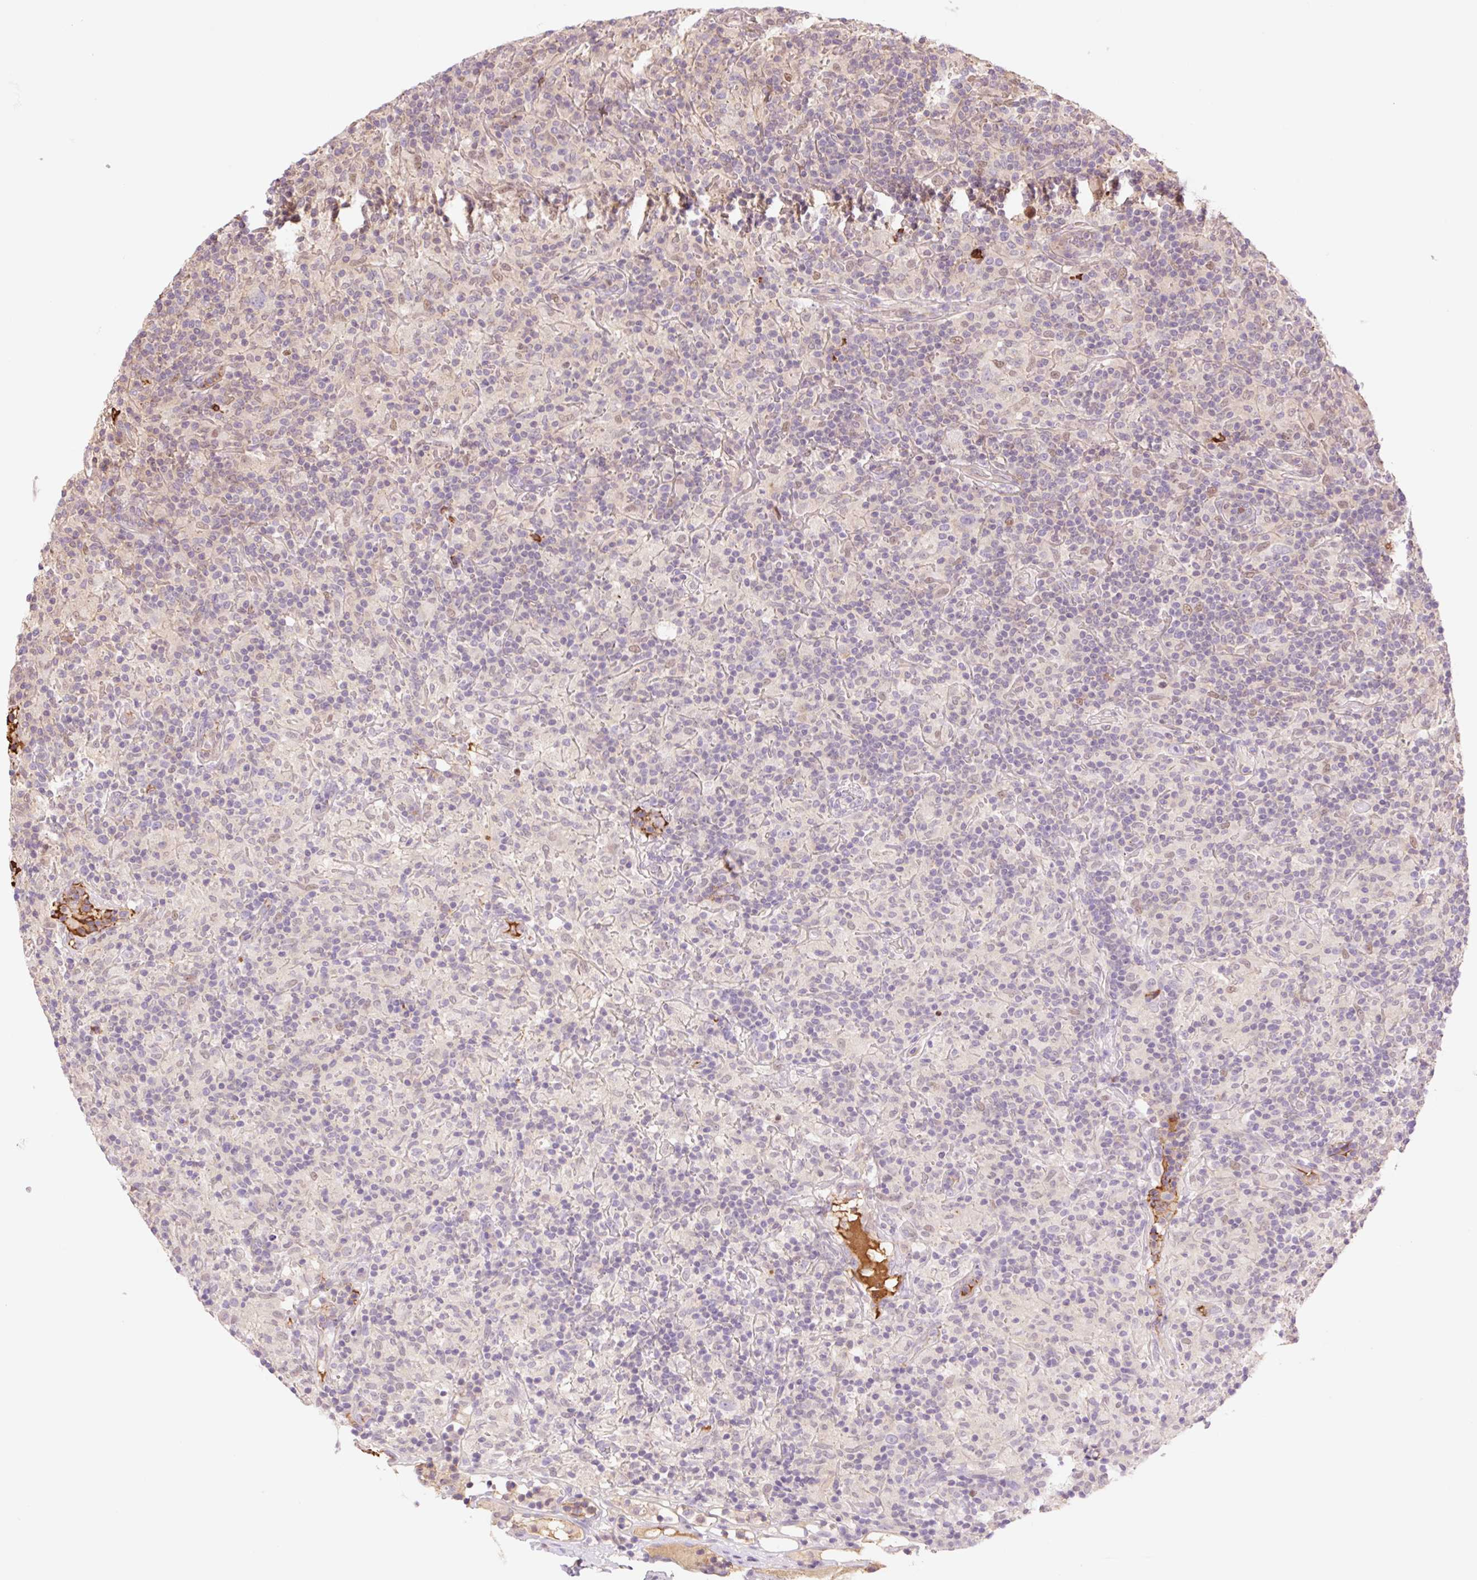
{"staining": {"intensity": "negative", "quantity": "none", "location": "none"}, "tissue": "lymphoma", "cell_type": "Tumor cells", "image_type": "cancer", "snomed": [{"axis": "morphology", "description": "Hodgkin's disease, NOS"}, {"axis": "topography", "description": "Lymph node"}], "caption": "Tumor cells are negative for protein expression in human lymphoma.", "gene": "HEBP1", "patient": {"sex": "male", "age": 70}}